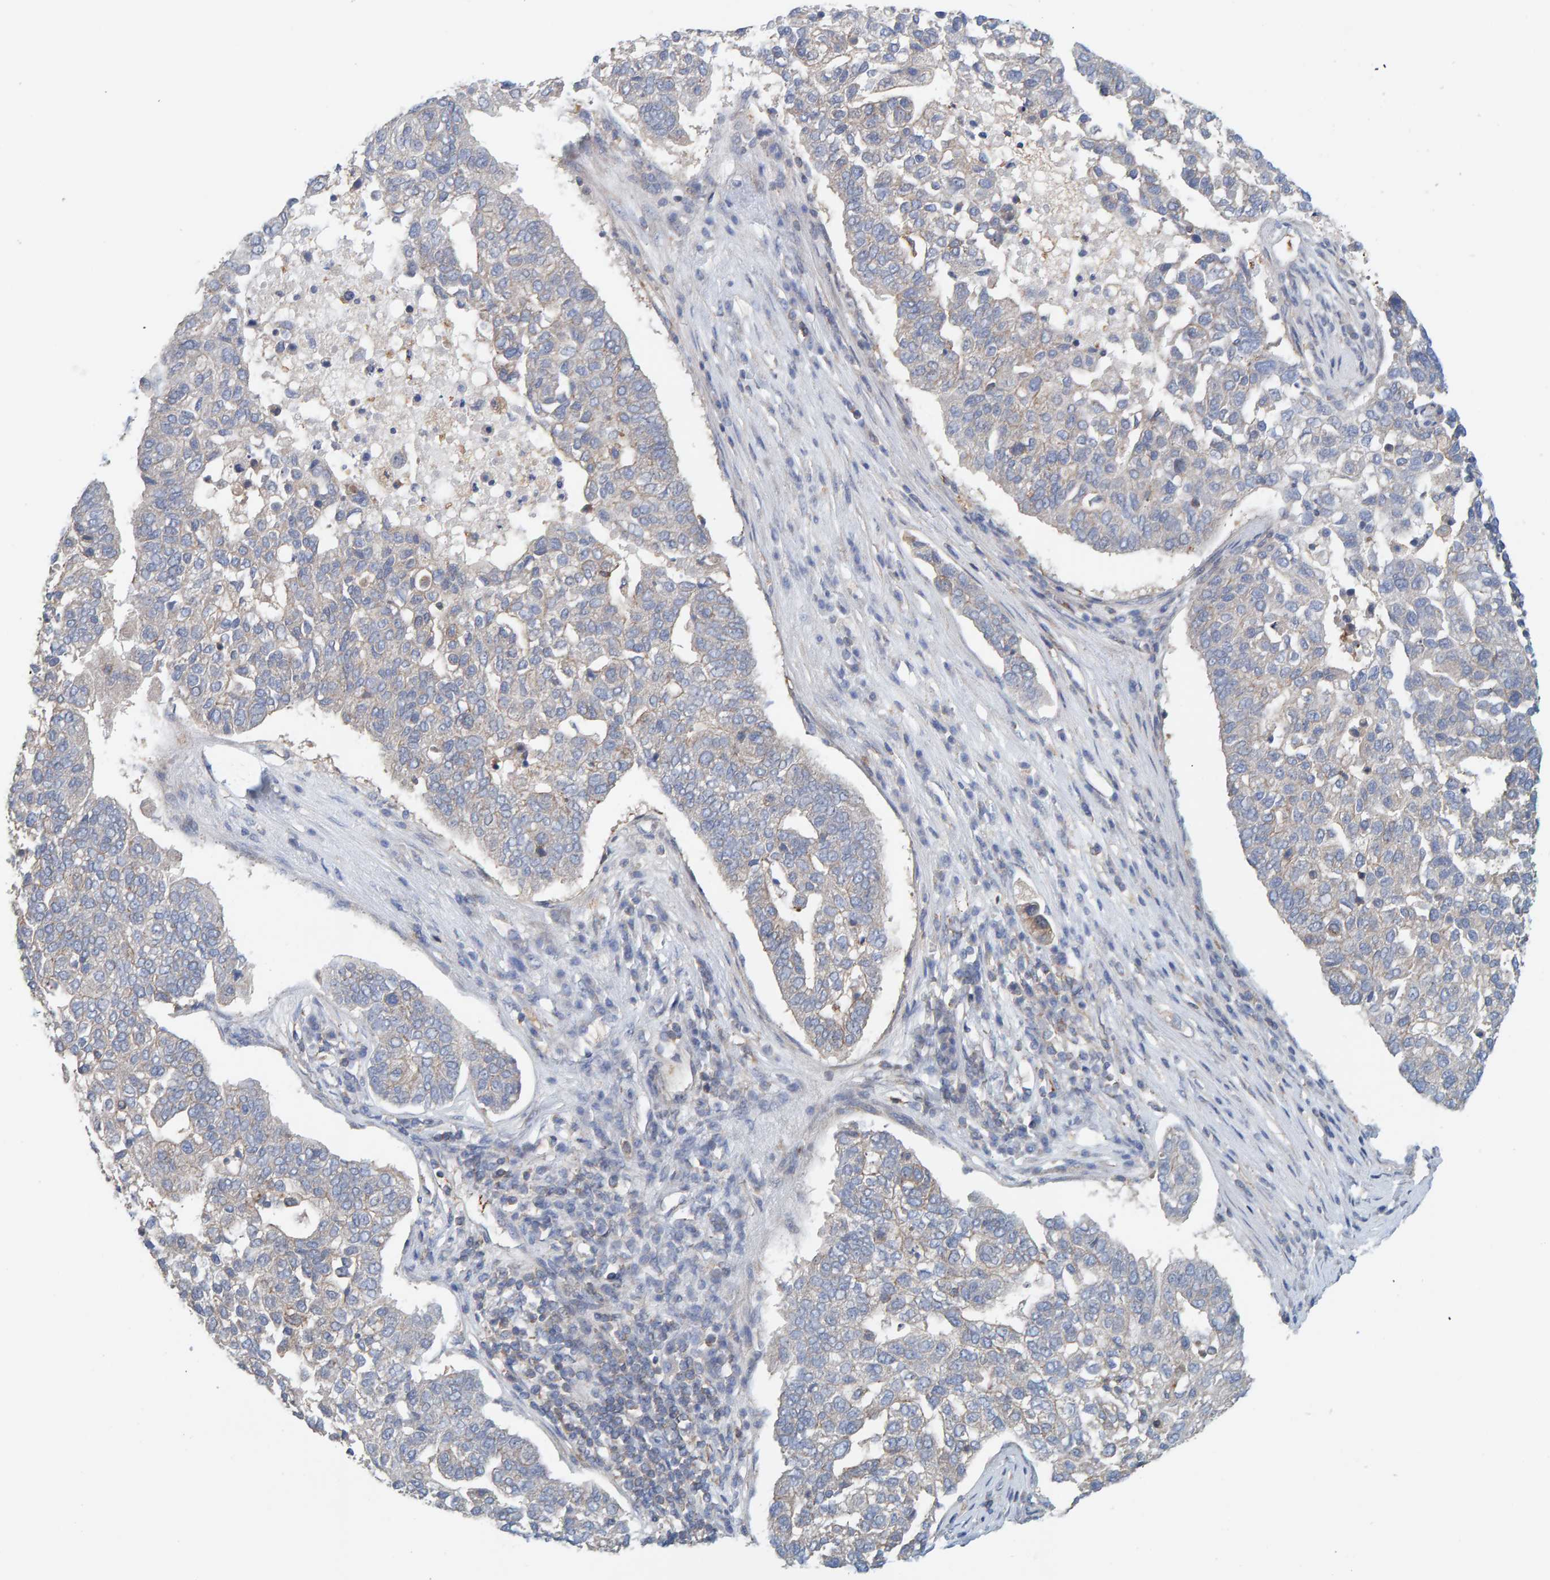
{"staining": {"intensity": "negative", "quantity": "none", "location": "none"}, "tissue": "pancreatic cancer", "cell_type": "Tumor cells", "image_type": "cancer", "snomed": [{"axis": "morphology", "description": "Adenocarcinoma, NOS"}, {"axis": "topography", "description": "Pancreas"}], "caption": "A photomicrograph of human pancreatic cancer (adenocarcinoma) is negative for staining in tumor cells.", "gene": "UBAP1", "patient": {"sex": "female", "age": 61}}